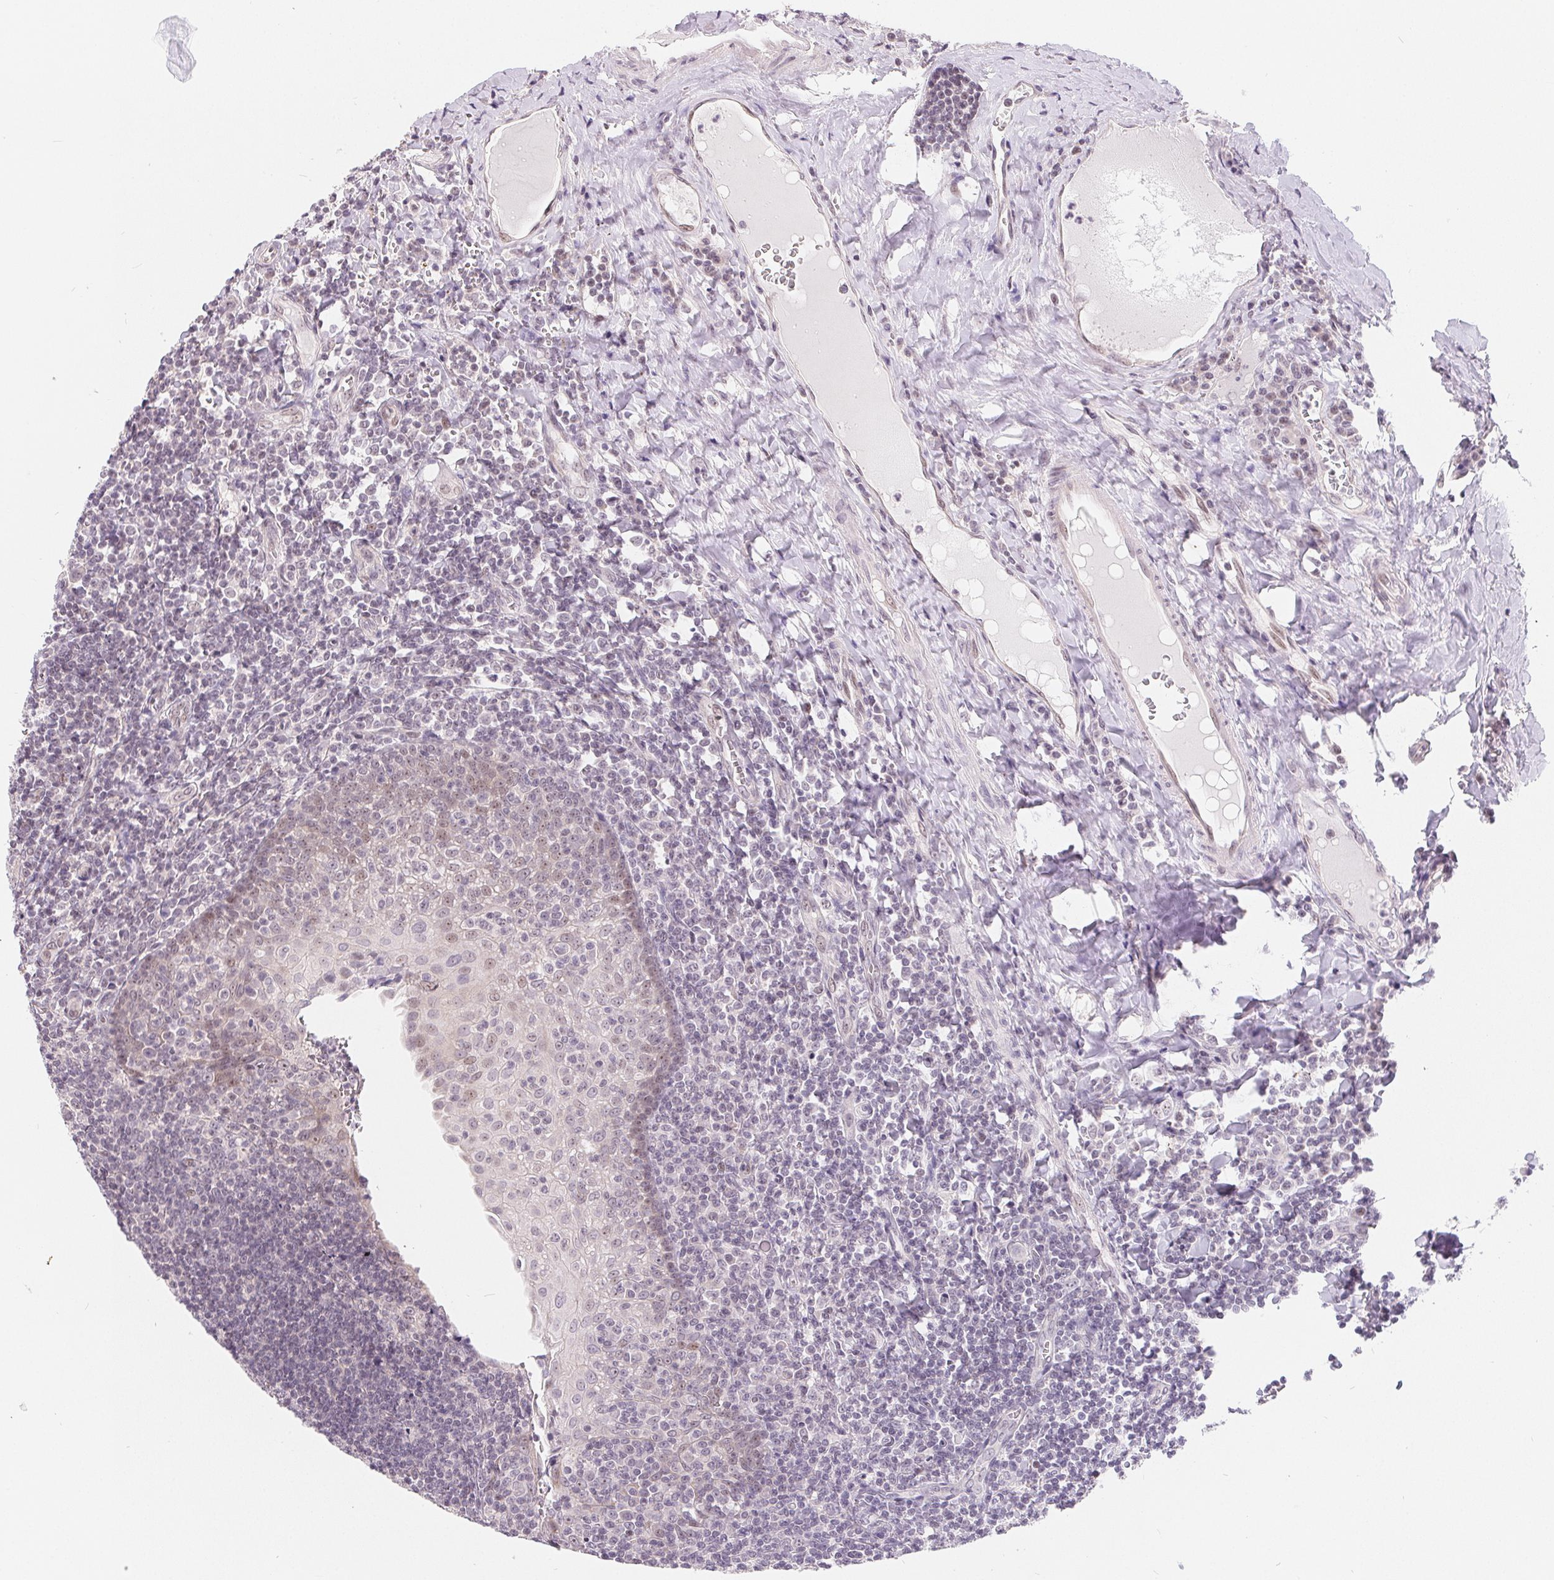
{"staining": {"intensity": "negative", "quantity": "none", "location": "none"}, "tissue": "tonsil", "cell_type": "Germinal center cells", "image_type": "normal", "snomed": [{"axis": "morphology", "description": "Normal tissue, NOS"}, {"axis": "morphology", "description": "Inflammation, NOS"}, {"axis": "topography", "description": "Tonsil"}], "caption": "High power microscopy histopathology image of an immunohistochemistry photomicrograph of benign tonsil, revealing no significant staining in germinal center cells.", "gene": "LCA5L", "patient": {"sex": "female", "age": 31}}